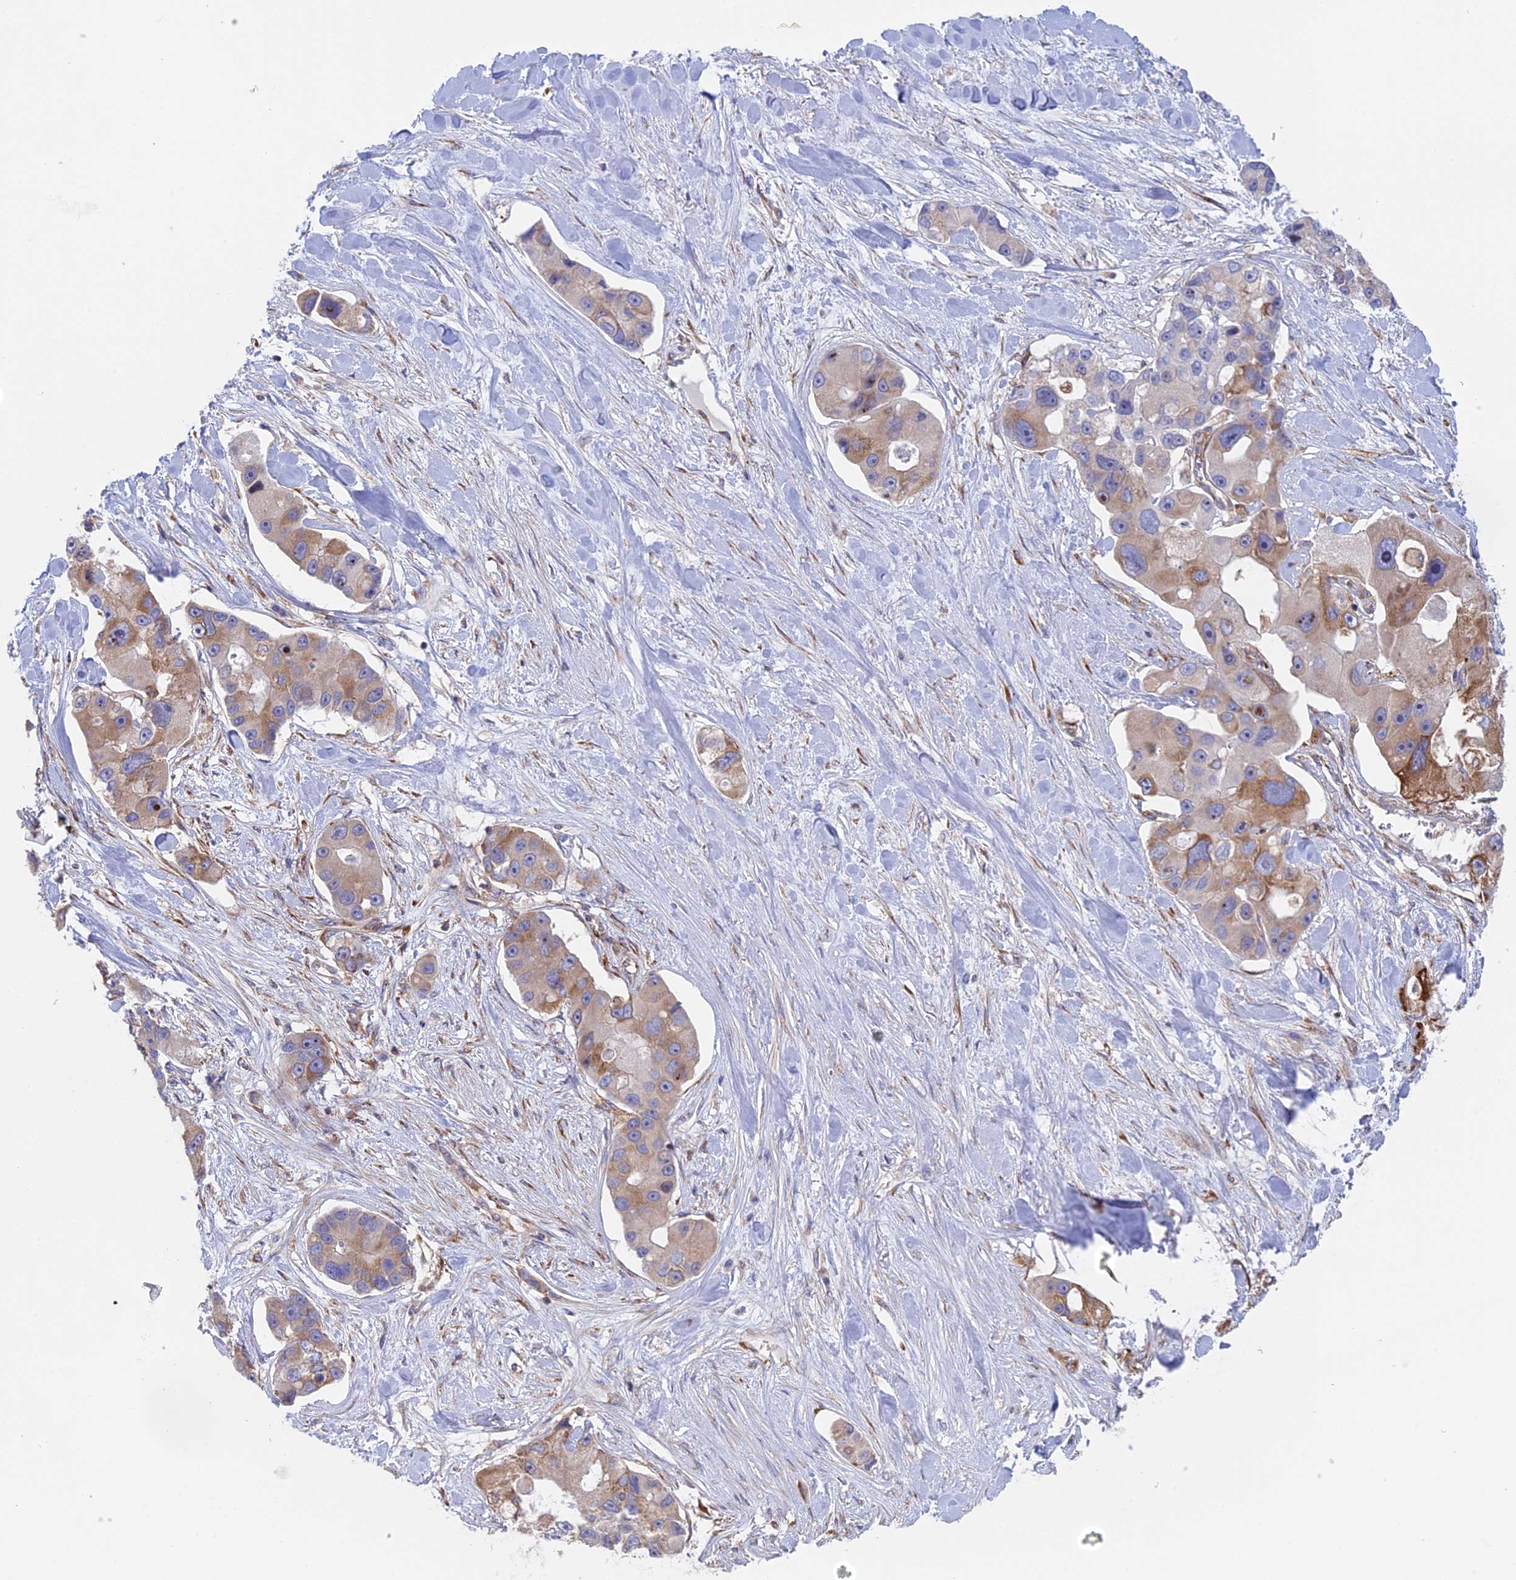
{"staining": {"intensity": "moderate", "quantity": "25%-75%", "location": "cytoplasmic/membranous"}, "tissue": "lung cancer", "cell_type": "Tumor cells", "image_type": "cancer", "snomed": [{"axis": "morphology", "description": "Adenocarcinoma, NOS"}, {"axis": "topography", "description": "Lung"}], "caption": "A brown stain highlights moderate cytoplasmic/membranous positivity of a protein in lung adenocarcinoma tumor cells. The staining was performed using DAB to visualize the protein expression in brown, while the nuclei were stained in blue with hematoxylin (Magnification: 20x).", "gene": "GMIP", "patient": {"sex": "female", "age": 54}}